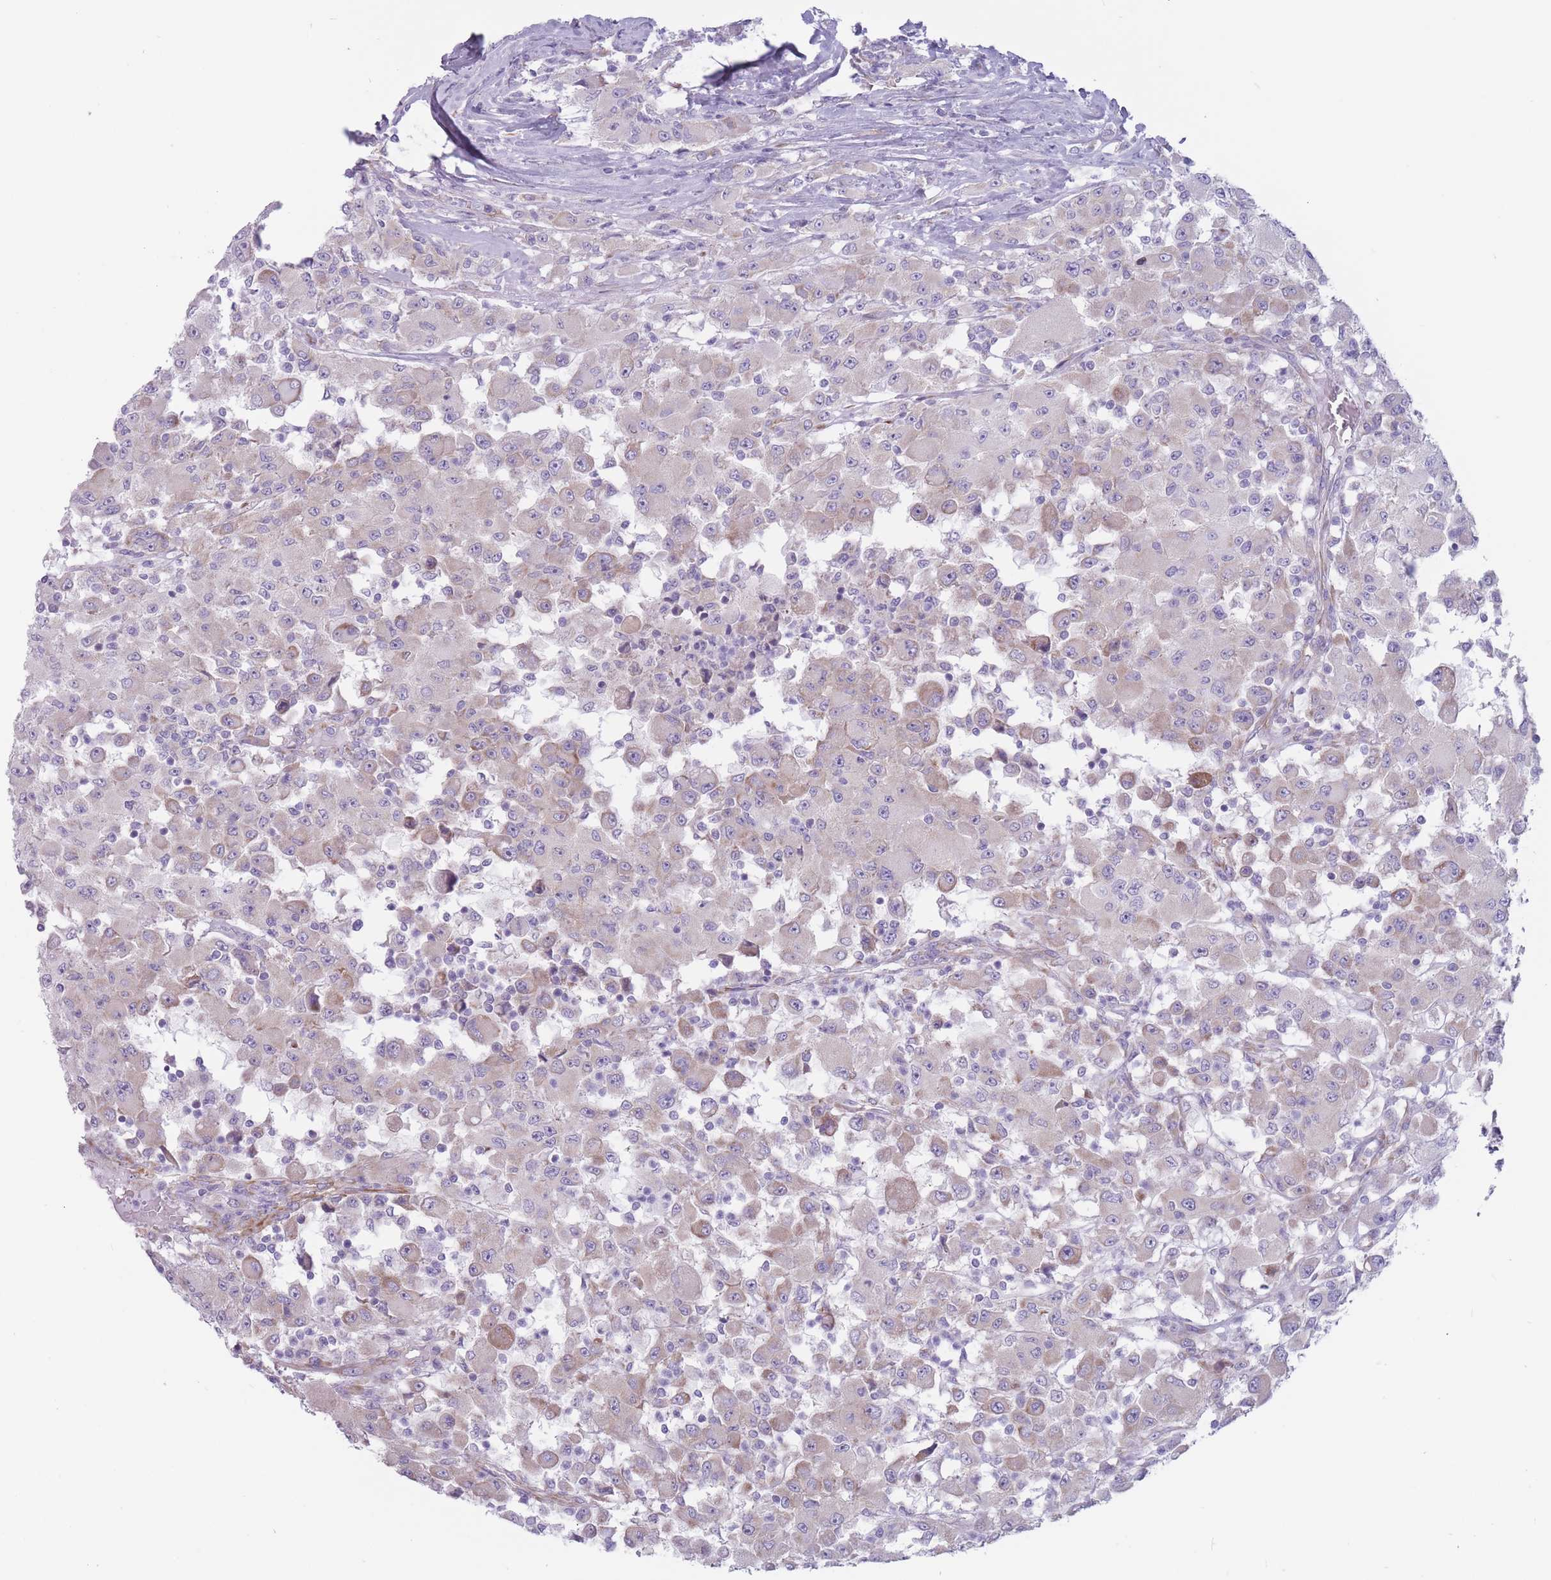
{"staining": {"intensity": "weak", "quantity": "<25%", "location": "cytoplasmic/membranous"}, "tissue": "renal cancer", "cell_type": "Tumor cells", "image_type": "cancer", "snomed": [{"axis": "morphology", "description": "Adenocarcinoma, NOS"}, {"axis": "topography", "description": "Kidney"}], "caption": "A micrograph of human renal adenocarcinoma is negative for staining in tumor cells. (DAB (3,3'-diaminobenzidine) IHC visualized using brightfield microscopy, high magnification).", "gene": "RPL18", "patient": {"sex": "female", "age": 67}}